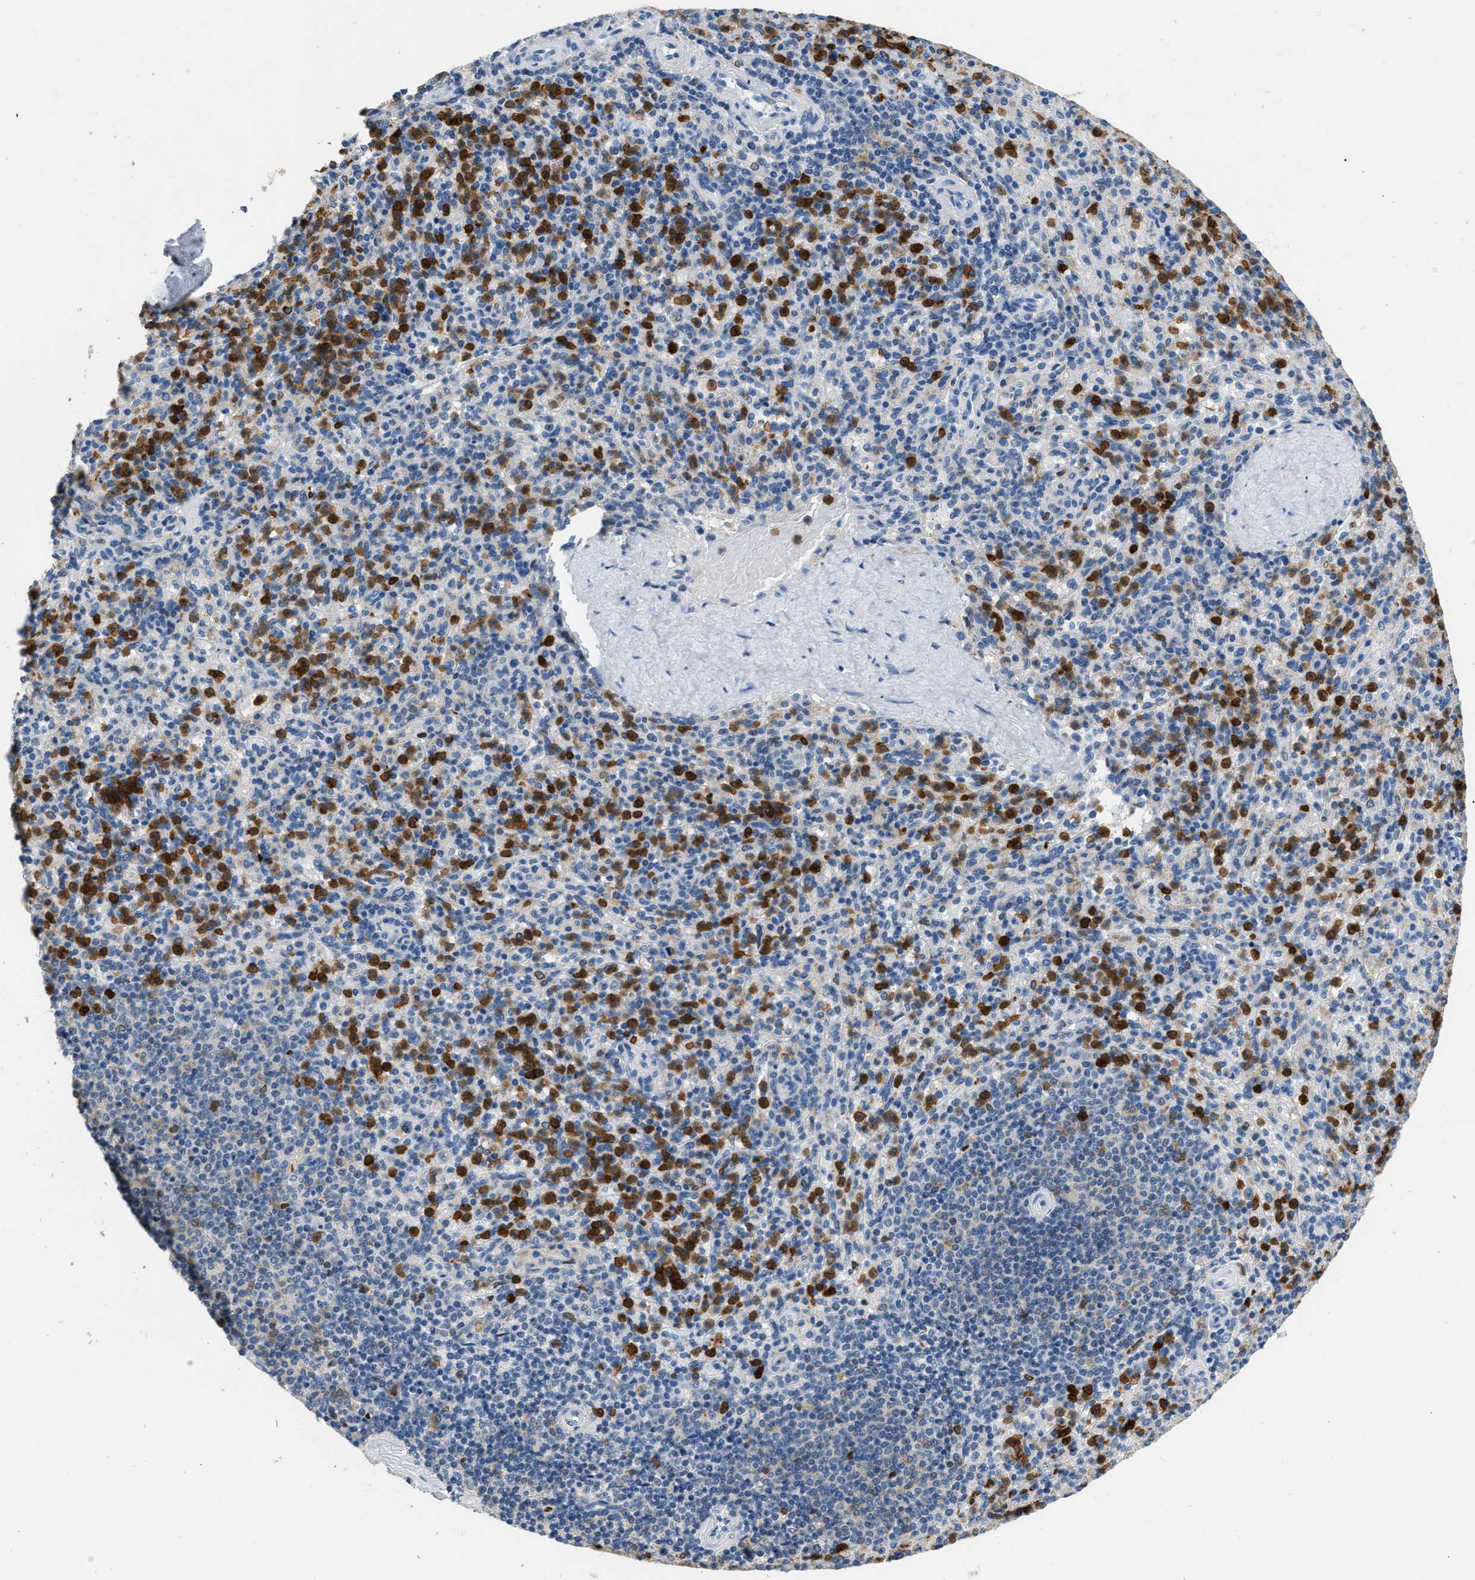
{"staining": {"intensity": "strong", "quantity": "25%-75%", "location": "cytoplasmic/membranous"}, "tissue": "spleen", "cell_type": "Cells in red pulp", "image_type": "normal", "snomed": [{"axis": "morphology", "description": "Normal tissue, NOS"}, {"axis": "topography", "description": "Spleen"}], "caption": "Immunohistochemistry (IHC) (DAB (3,3'-diaminobenzidine)) staining of unremarkable spleen shows strong cytoplasmic/membranous protein positivity in approximately 25%-75% of cells in red pulp. Using DAB (brown) and hematoxylin (blue) stains, captured at high magnification using brightfield microscopy.", "gene": "TOMM34", "patient": {"sex": "male", "age": 36}}